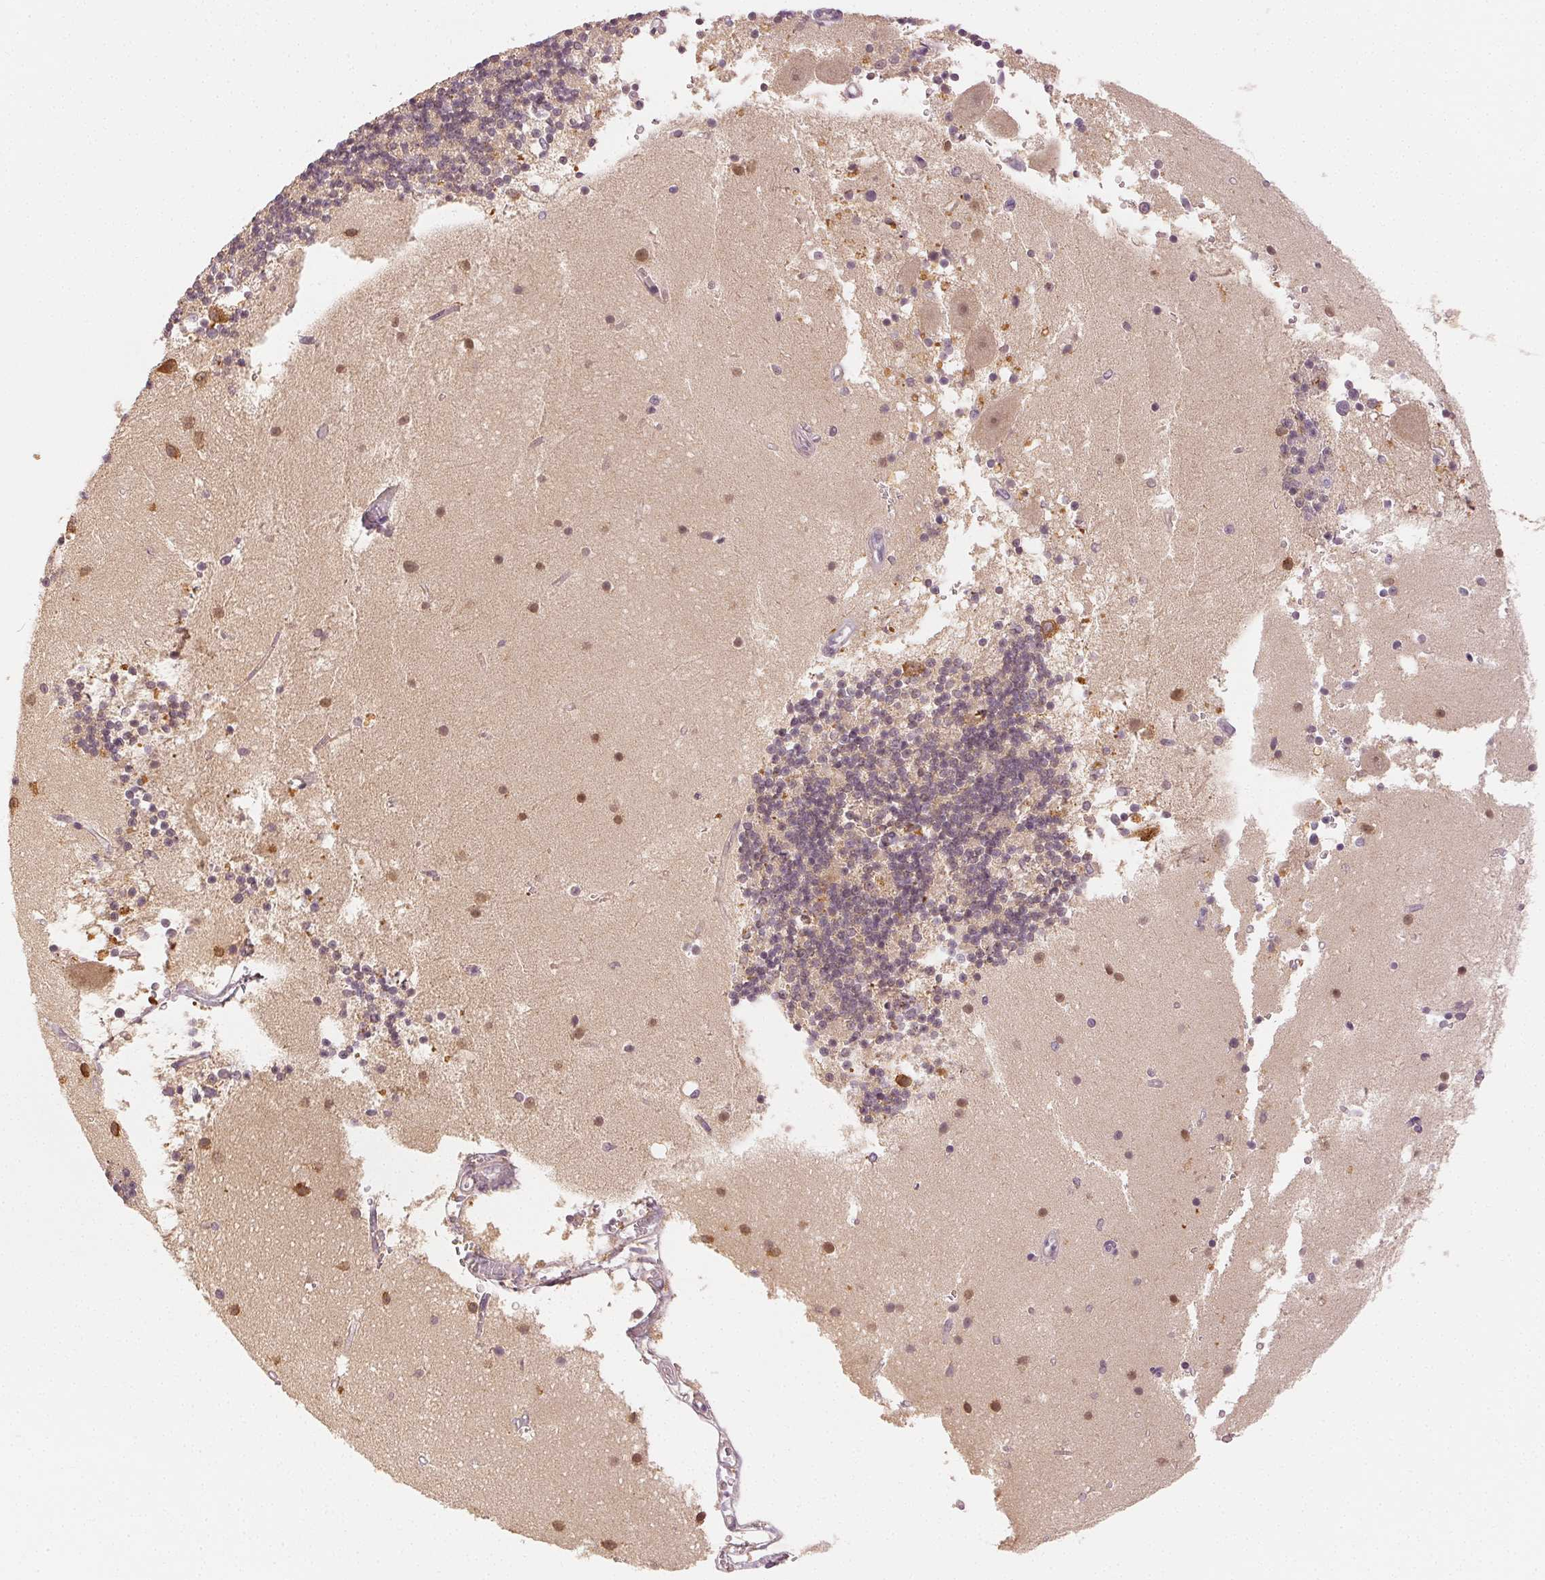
{"staining": {"intensity": "negative", "quantity": "none", "location": "none"}, "tissue": "cerebellum", "cell_type": "Cells in granular layer", "image_type": "normal", "snomed": [{"axis": "morphology", "description": "Normal tissue, NOS"}, {"axis": "topography", "description": "Cerebellum"}], "caption": "IHC photomicrograph of unremarkable cerebellum: cerebellum stained with DAB exhibits no significant protein positivity in cells in granular layer. (DAB immunohistochemistry (IHC) visualized using brightfield microscopy, high magnification).", "gene": "MAP1LC3A", "patient": {"sex": "male", "age": 54}}